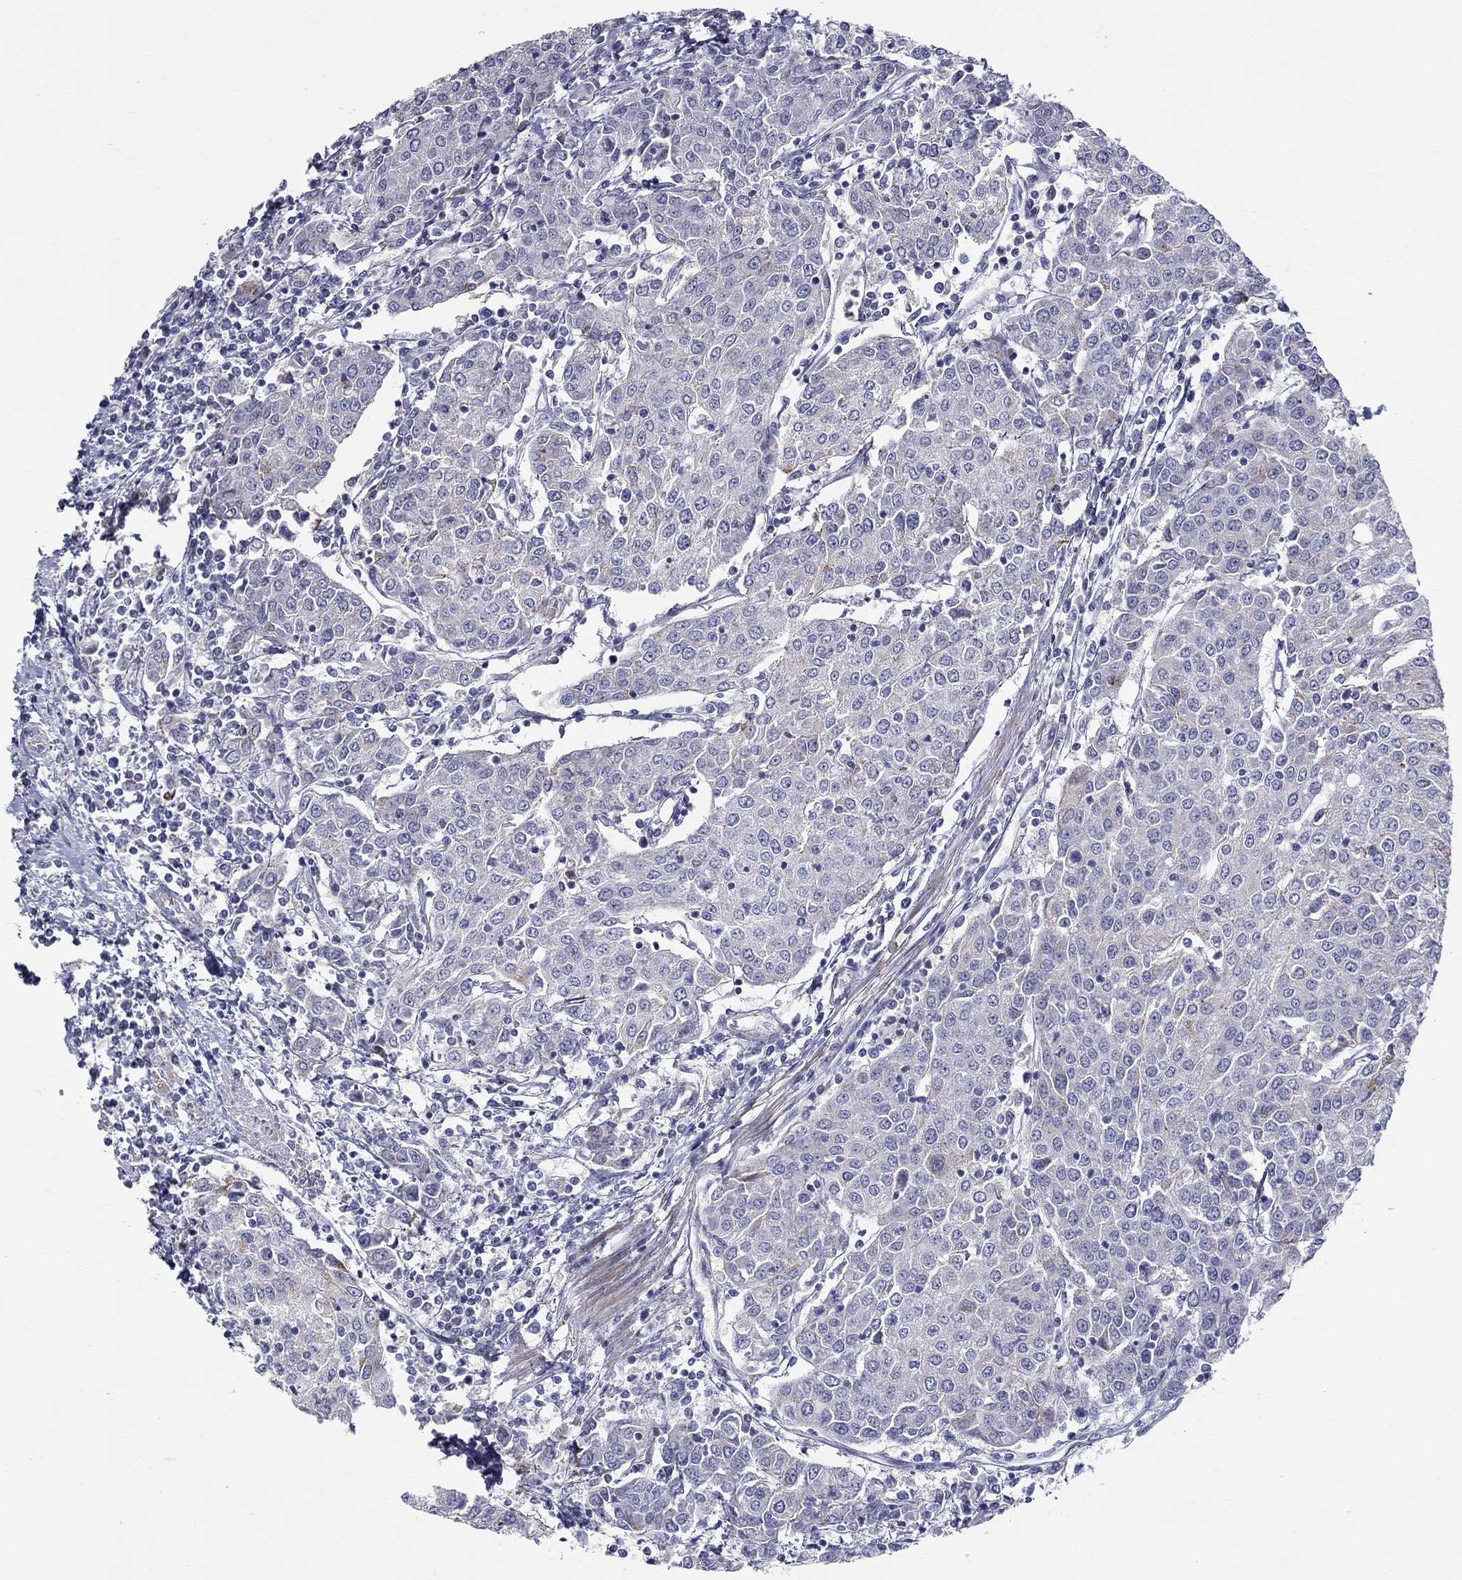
{"staining": {"intensity": "negative", "quantity": "none", "location": "none"}, "tissue": "urothelial cancer", "cell_type": "Tumor cells", "image_type": "cancer", "snomed": [{"axis": "morphology", "description": "Urothelial carcinoma, High grade"}, {"axis": "topography", "description": "Urinary bladder"}], "caption": "Histopathology image shows no protein positivity in tumor cells of urothelial carcinoma (high-grade) tissue. (Brightfield microscopy of DAB immunohistochemistry at high magnification).", "gene": "HMX2", "patient": {"sex": "female", "age": 85}}